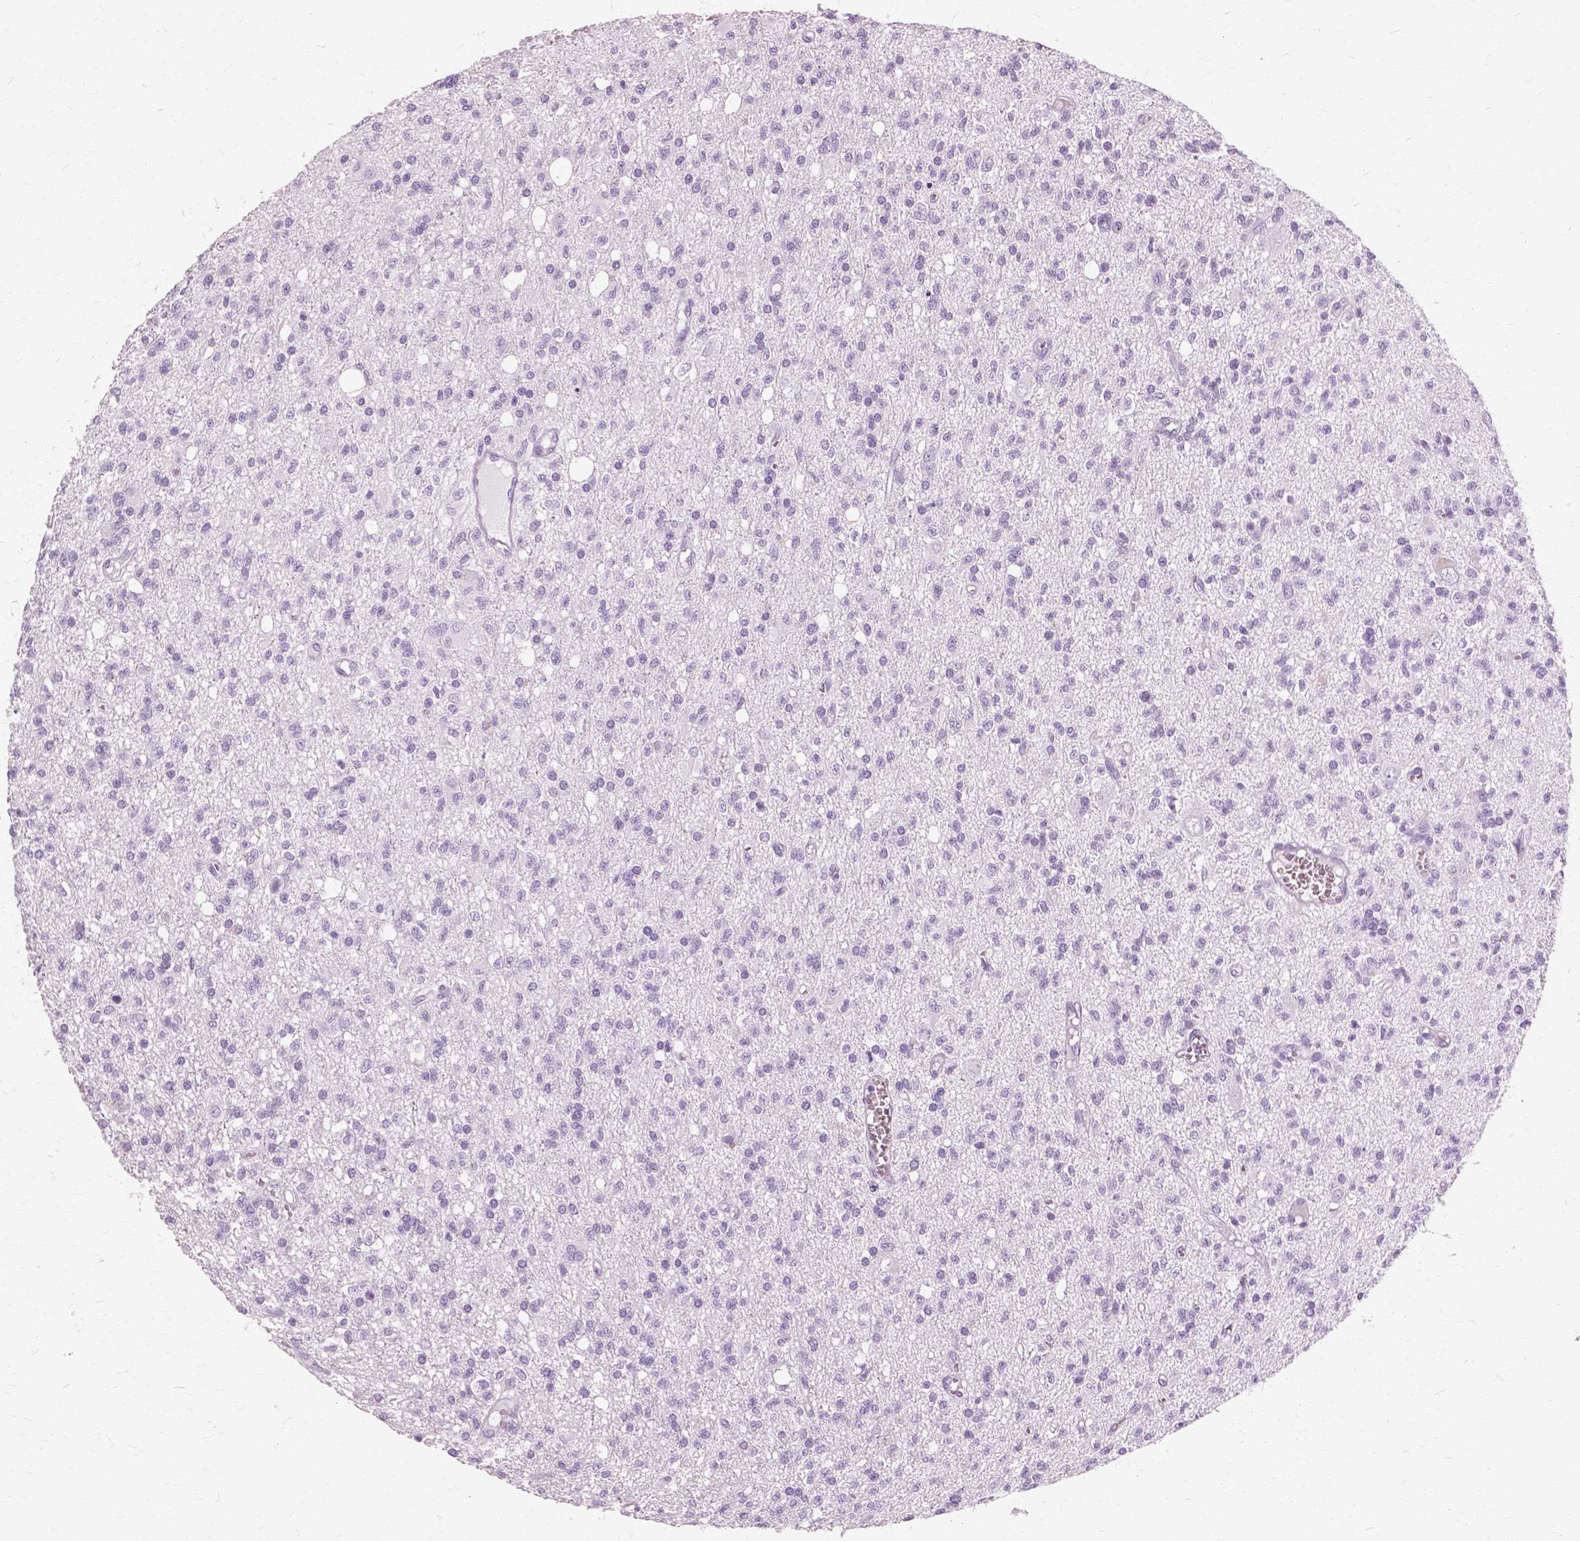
{"staining": {"intensity": "negative", "quantity": "none", "location": "none"}, "tissue": "glioma", "cell_type": "Tumor cells", "image_type": "cancer", "snomed": [{"axis": "morphology", "description": "Glioma, malignant, Low grade"}, {"axis": "topography", "description": "Brain"}], "caption": "An image of human glioma is negative for staining in tumor cells. (DAB immunohistochemistry with hematoxylin counter stain).", "gene": "SFTPD", "patient": {"sex": "male", "age": 64}}